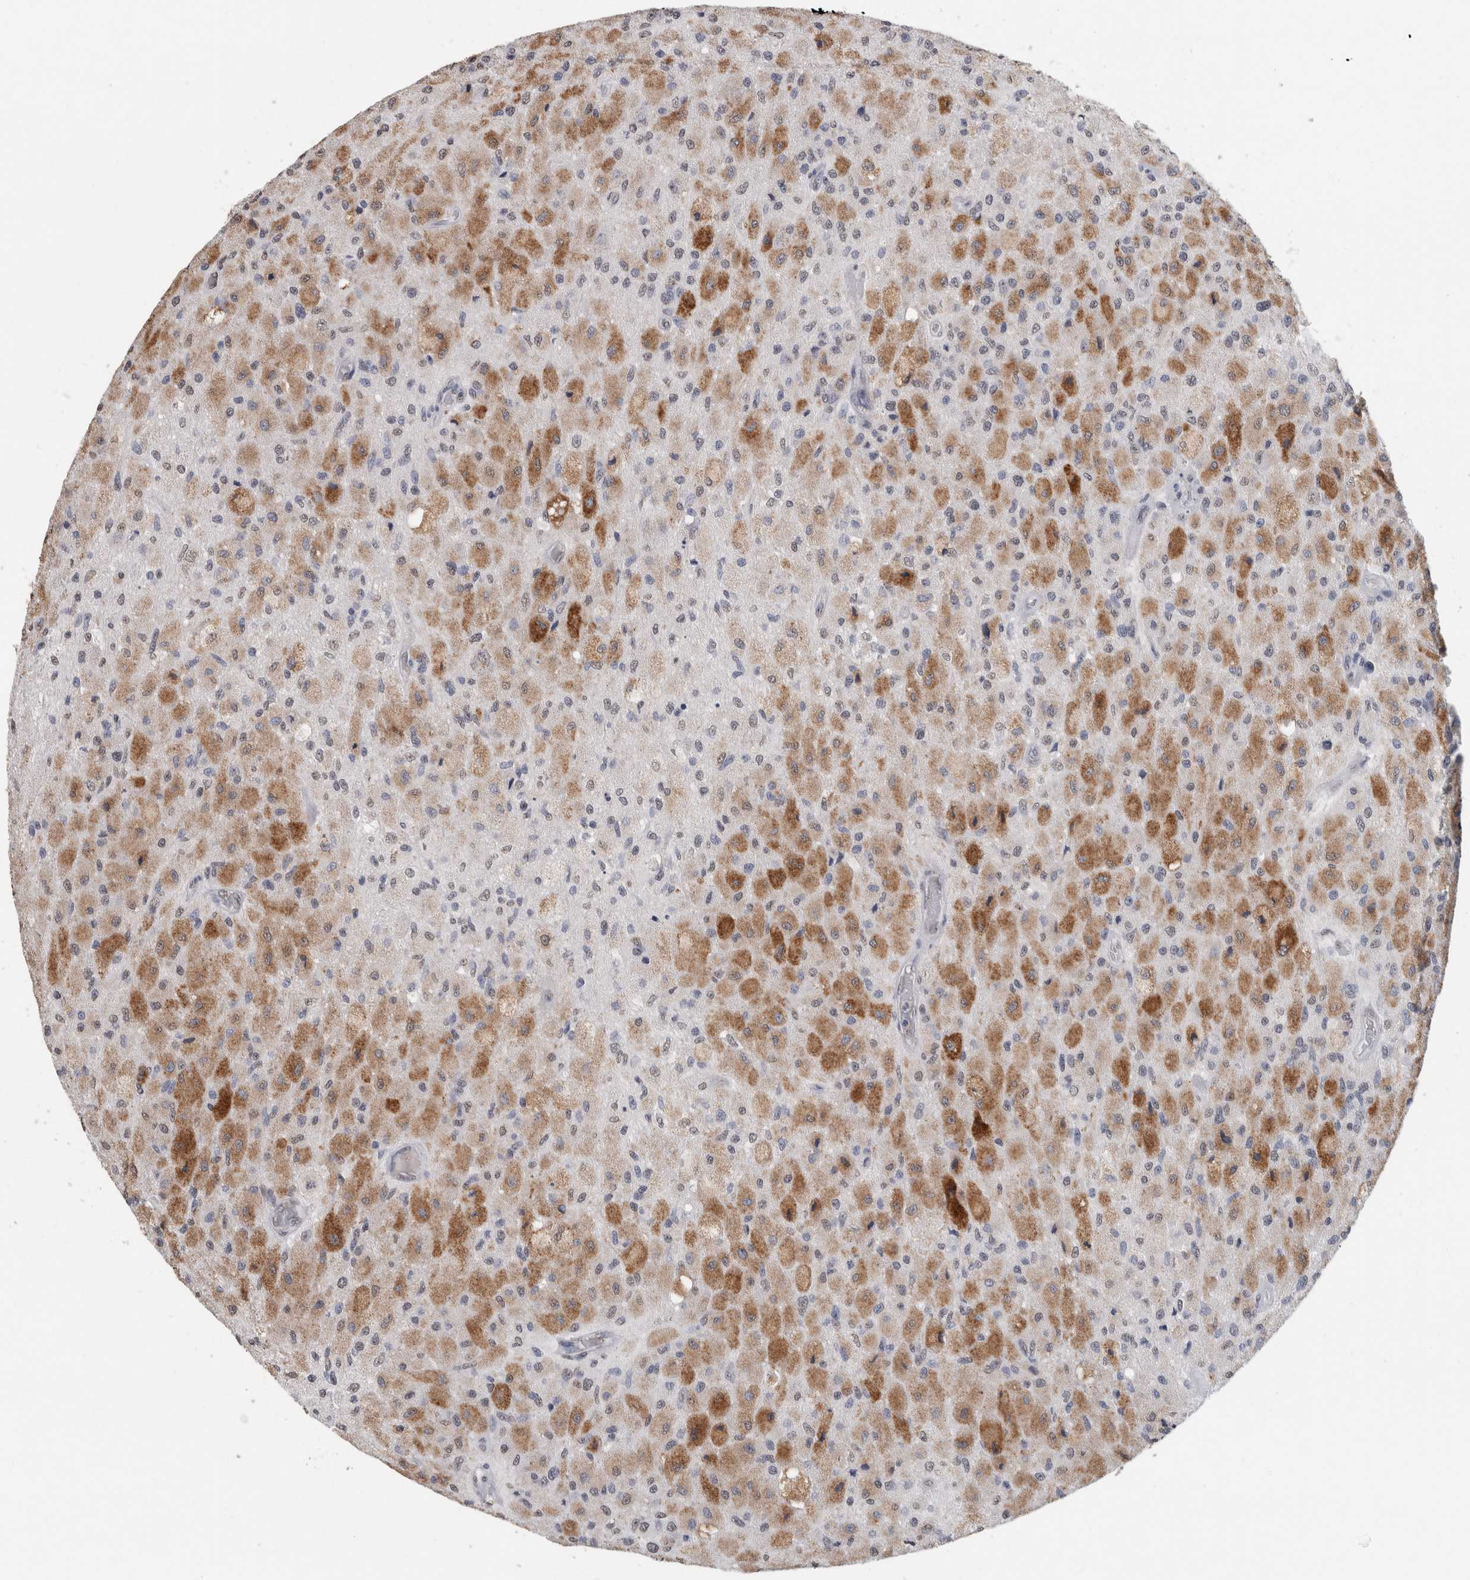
{"staining": {"intensity": "moderate", "quantity": "25%-75%", "location": "cytoplasmic/membranous"}, "tissue": "glioma", "cell_type": "Tumor cells", "image_type": "cancer", "snomed": [{"axis": "morphology", "description": "Normal tissue, NOS"}, {"axis": "morphology", "description": "Glioma, malignant, High grade"}, {"axis": "topography", "description": "Cerebral cortex"}], "caption": "IHC photomicrograph of human glioma stained for a protein (brown), which exhibits medium levels of moderate cytoplasmic/membranous positivity in approximately 25%-75% of tumor cells.", "gene": "LTBP1", "patient": {"sex": "male", "age": 77}}